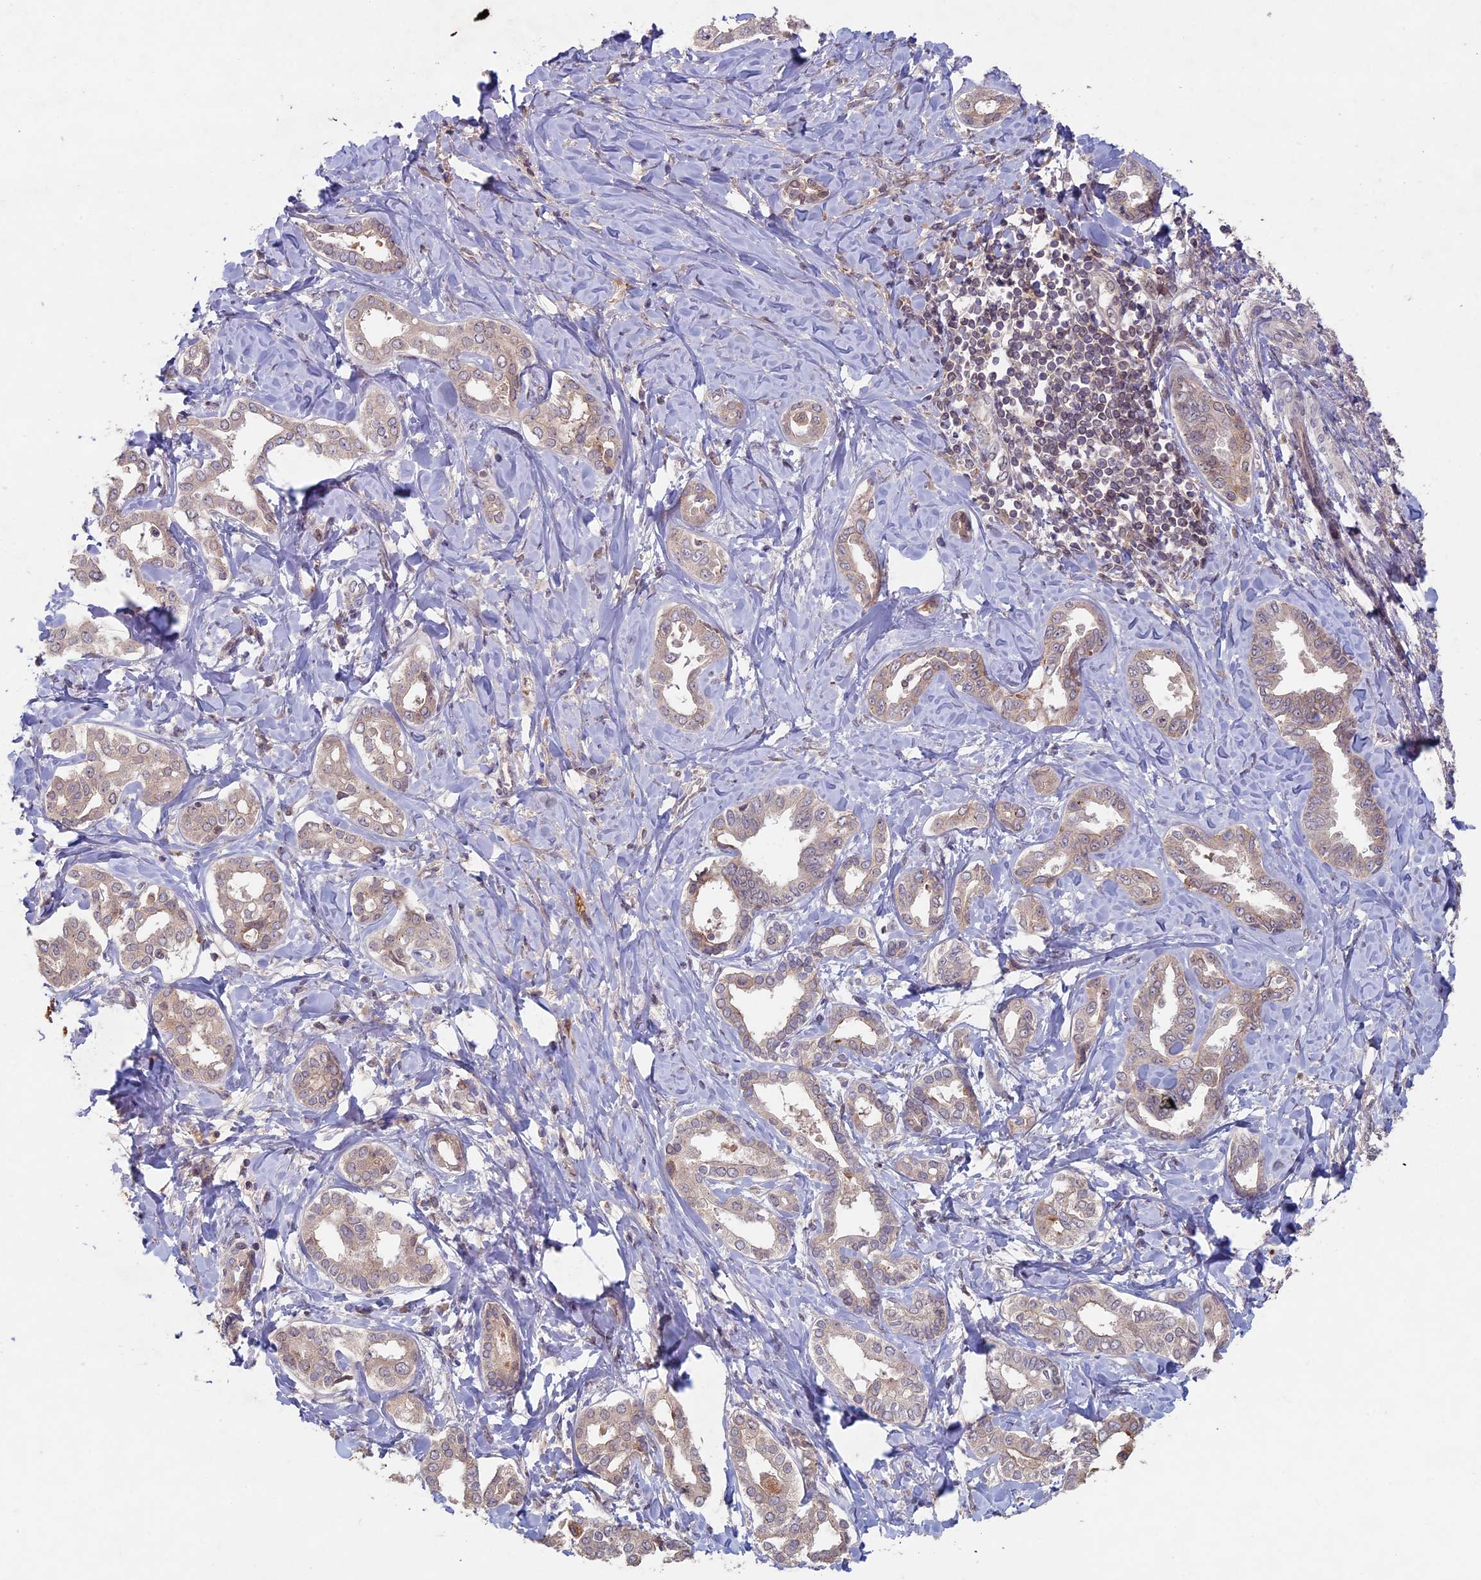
{"staining": {"intensity": "weak", "quantity": "<25%", "location": "cytoplasmic/membranous"}, "tissue": "liver cancer", "cell_type": "Tumor cells", "image_type": "cancer", "snomed": [{"axis": "morphology", "description": "Cholangiocarcinoma"}, {"axis": "topography", "description": "Liver"}], "caption": "Immunohistochemical staining of human liver cholangiocarcinoma reveals no significant expression in tumor cells.", "gene": "RCCD1", "patient": {"sex": "female", "age": 77}}